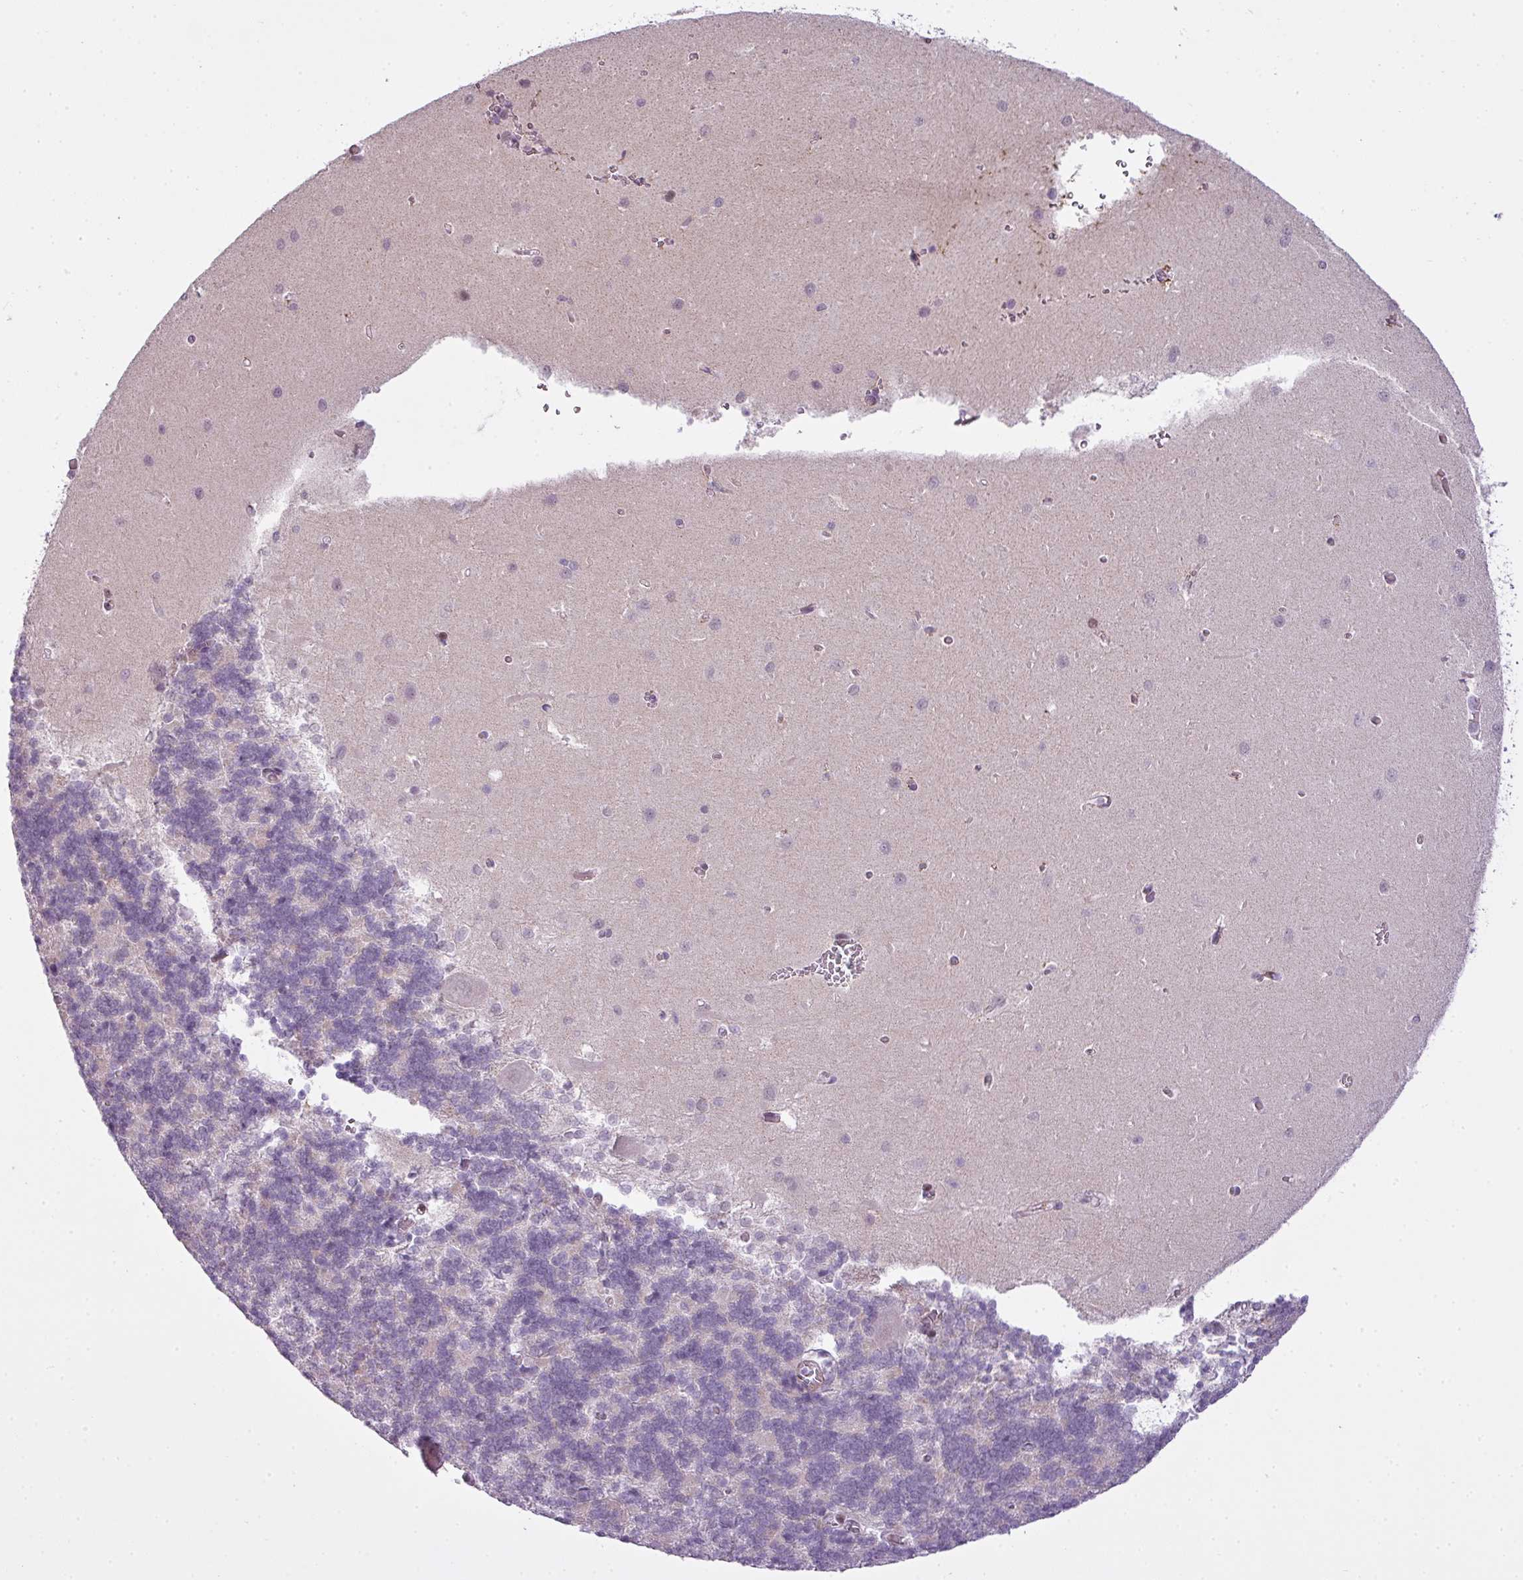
{"staining": {"intensity": "negative", "quantity": "none", "location": "none"}, "tissue": "cerebellum", "cell_type": "Cells in granular layer", "image_type": "normal", "snomed": [{"axis": "morphology", "description": "Normal tissue, NOS"}, {"axis": "topography", "description": "Cerebellum"}], "caption": "Immunohistochemistry of benign human cerebellum displays no staining in cells in granular layer.", "gene": "ZNF688", "patient": {"sex": "male", "age": 37}}